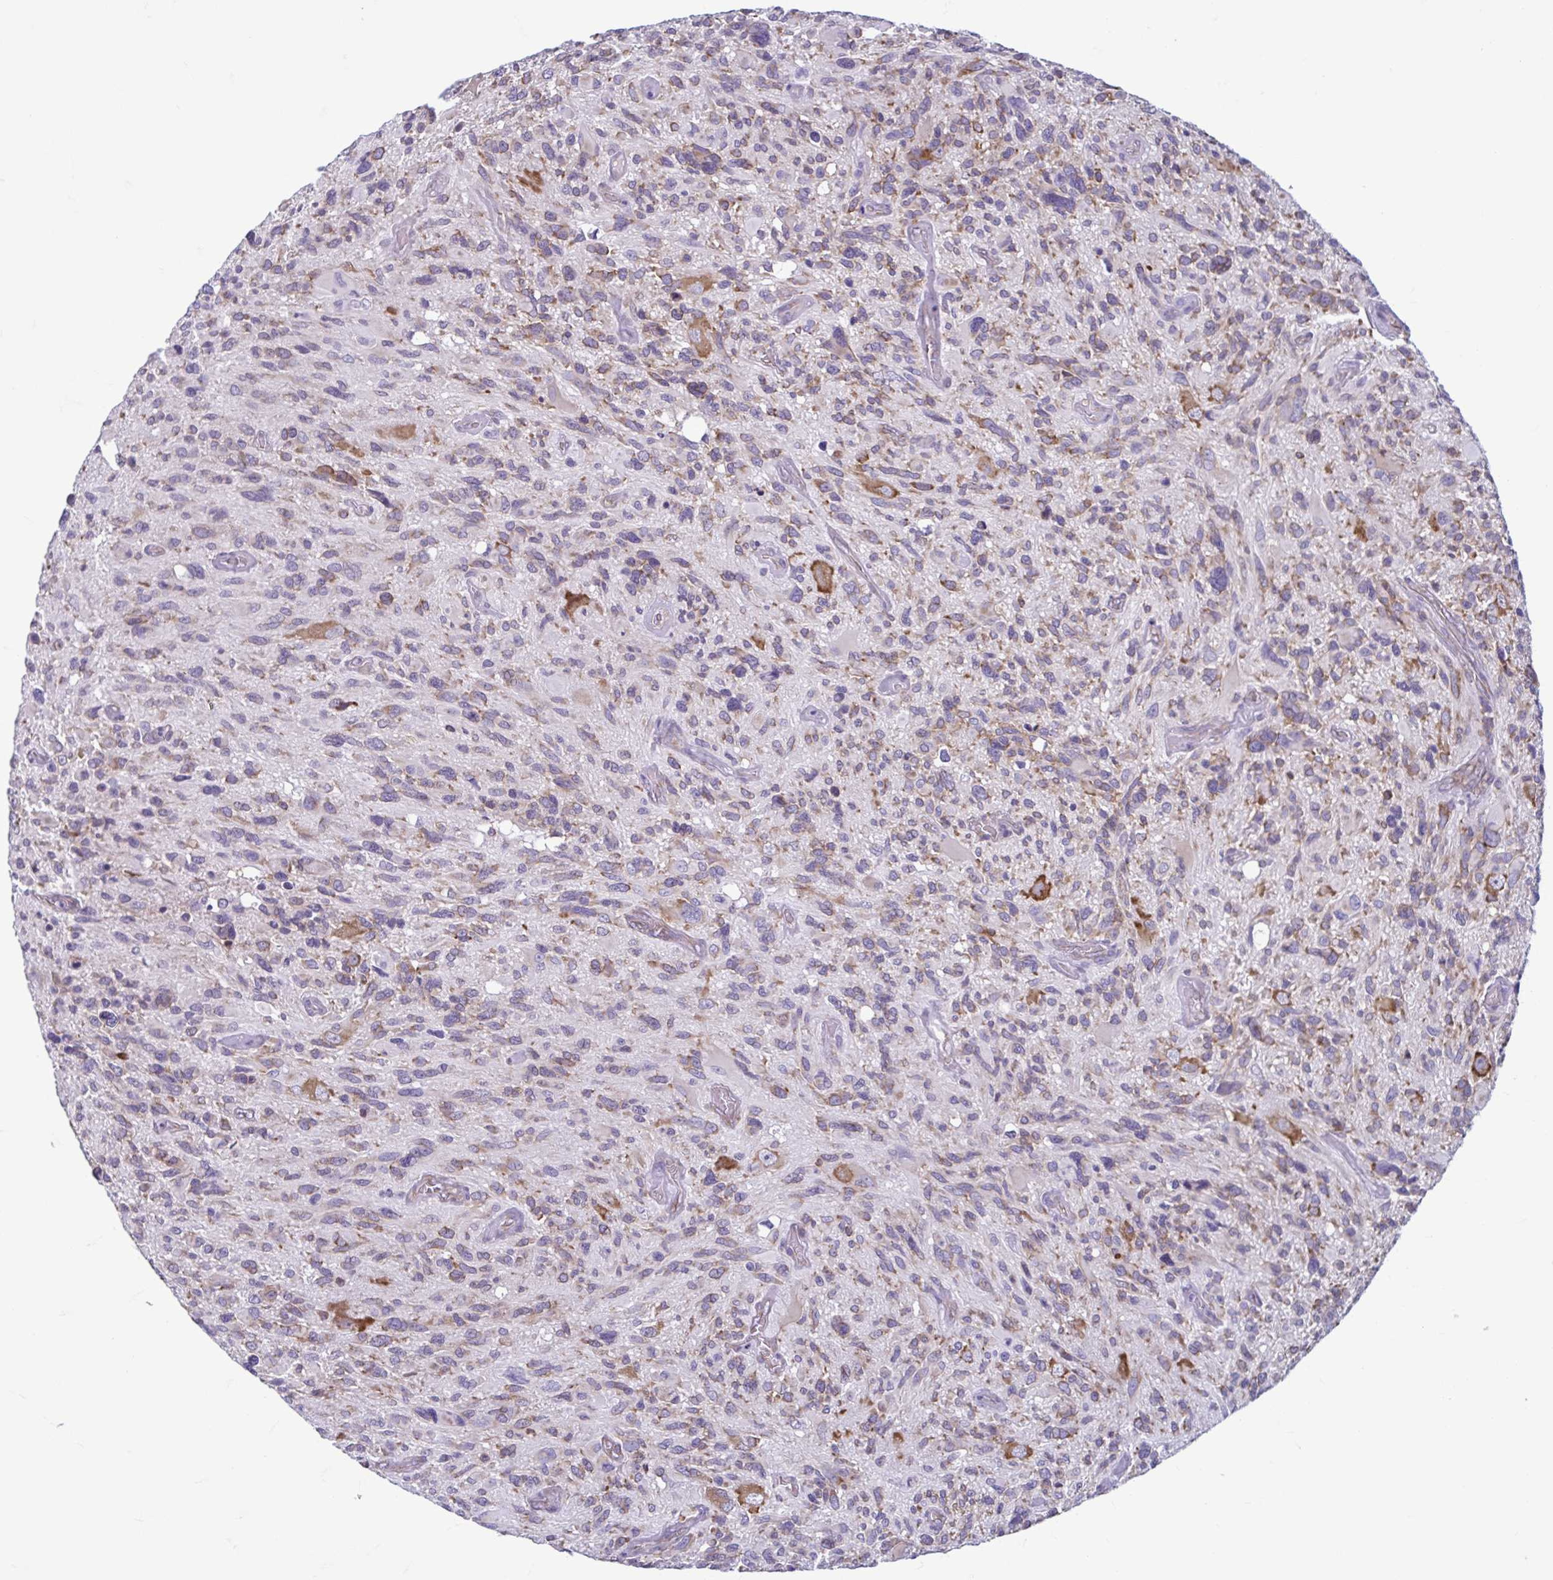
{"staining": {"intensity": "moderate", "quantity": ">75%", "location": "cytoplasmic/membranous"}, "tissue": "glioma", "cell_type": "Tumor cells", "image_type": "cancer", "snomed": [{"axis": "morphology", "description": "Glioma, malignant, High grade"}, {"axis": "topography", "description": "Brain"}], "caption": "Moderate cytoplasmic/membranous protein staining is present in about >75% of tumor cells in glioma.", "gene": "RPS16", "patient": {"sex": "male", "age": 49}}